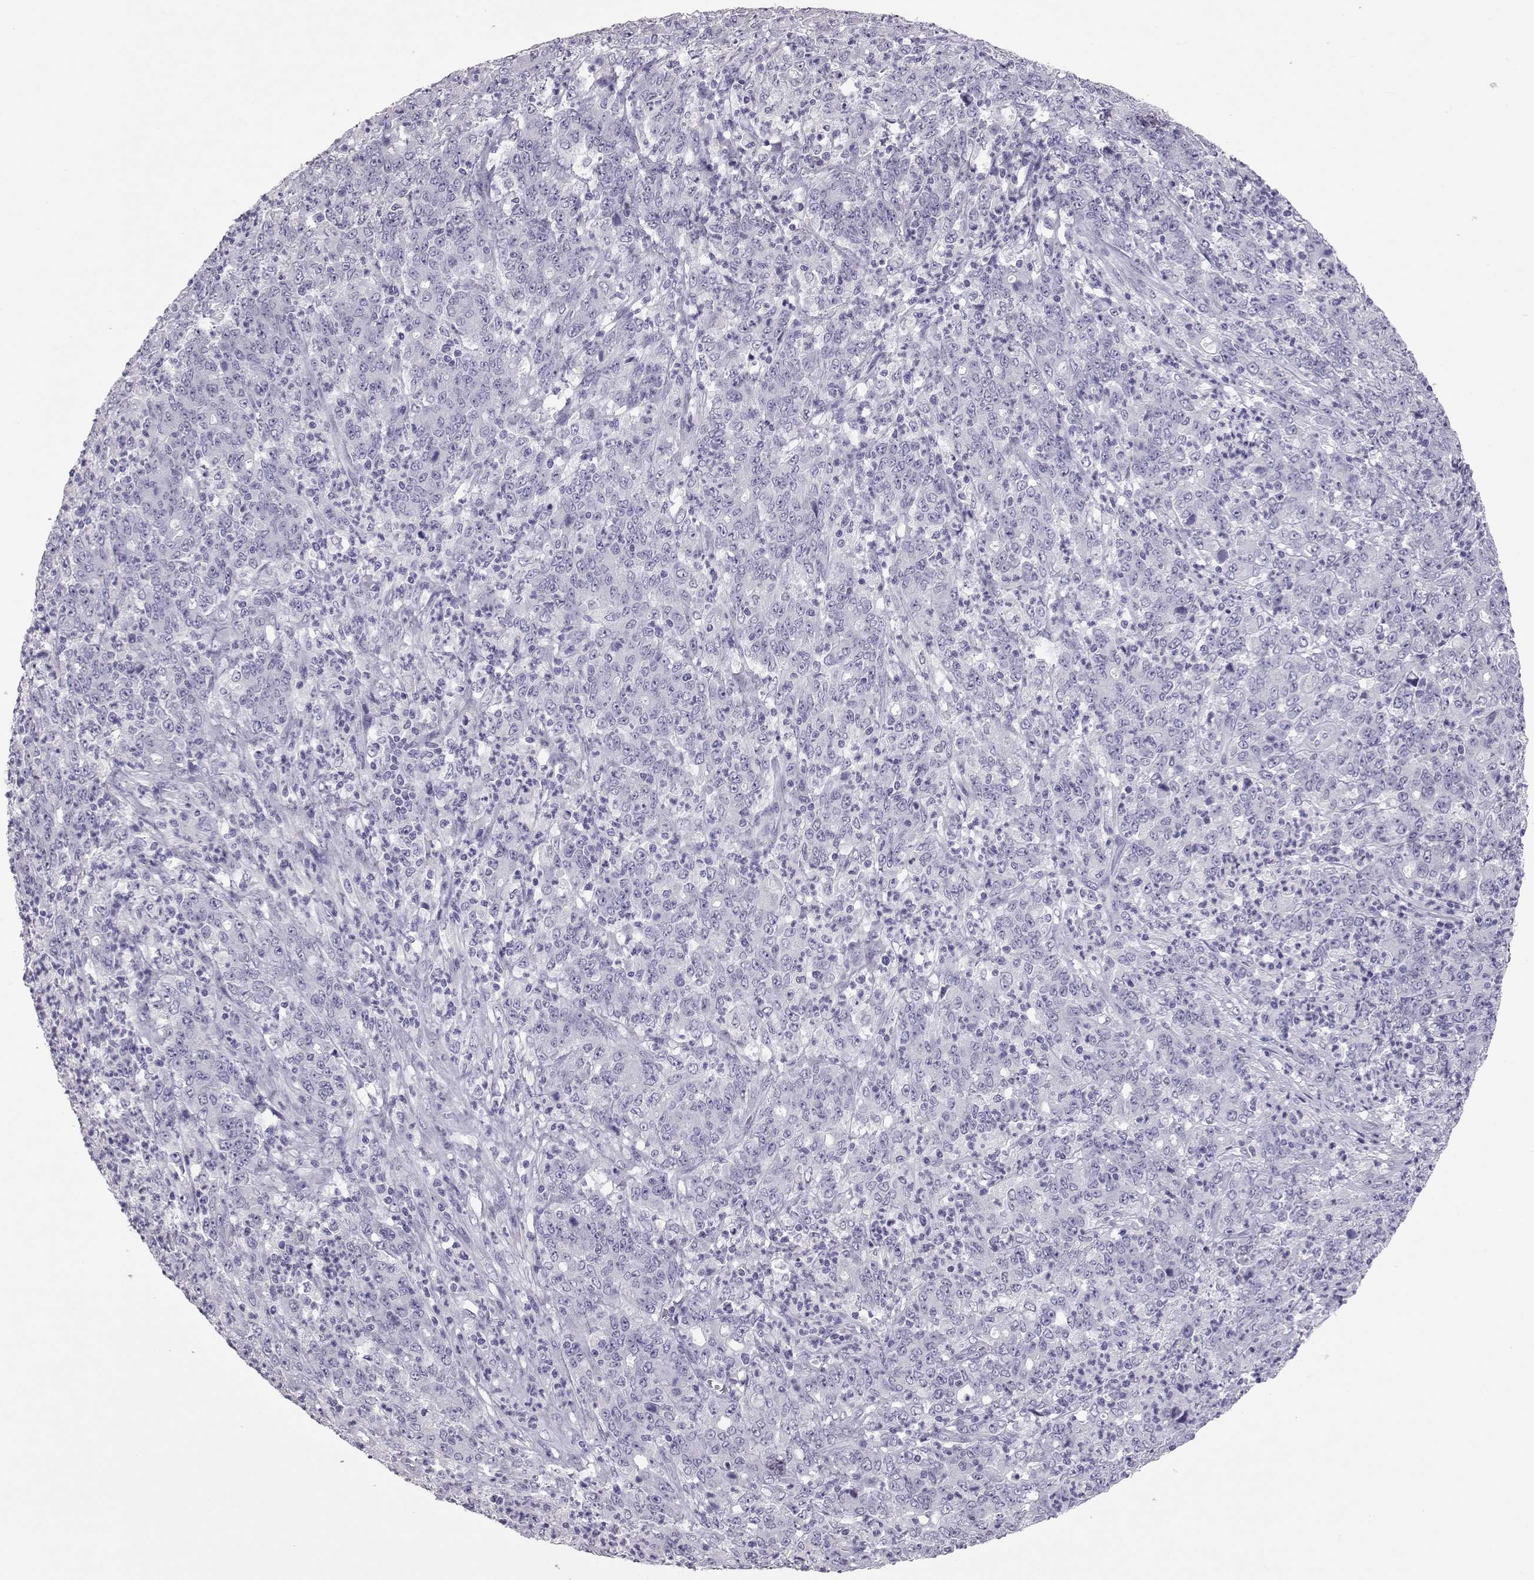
{"staining": {"intensity": "negative", "quantity": "none", "location": "none"}, "tissue": "stomach cancer", "cell_type": "Tumor cells", "image_type": "cancer", "snomed": [{"axis": "morphology", "description": "Adenocarcinoma, NOS"}, {"axis": "topography", "description": "Stomach, lower"}], "caption": "Tumor cells are negative for brown protein staining in stomach cancer (adenocarcinoma).", "gene": "PMCH", "patient": {"sex": "female", "age": 71}}